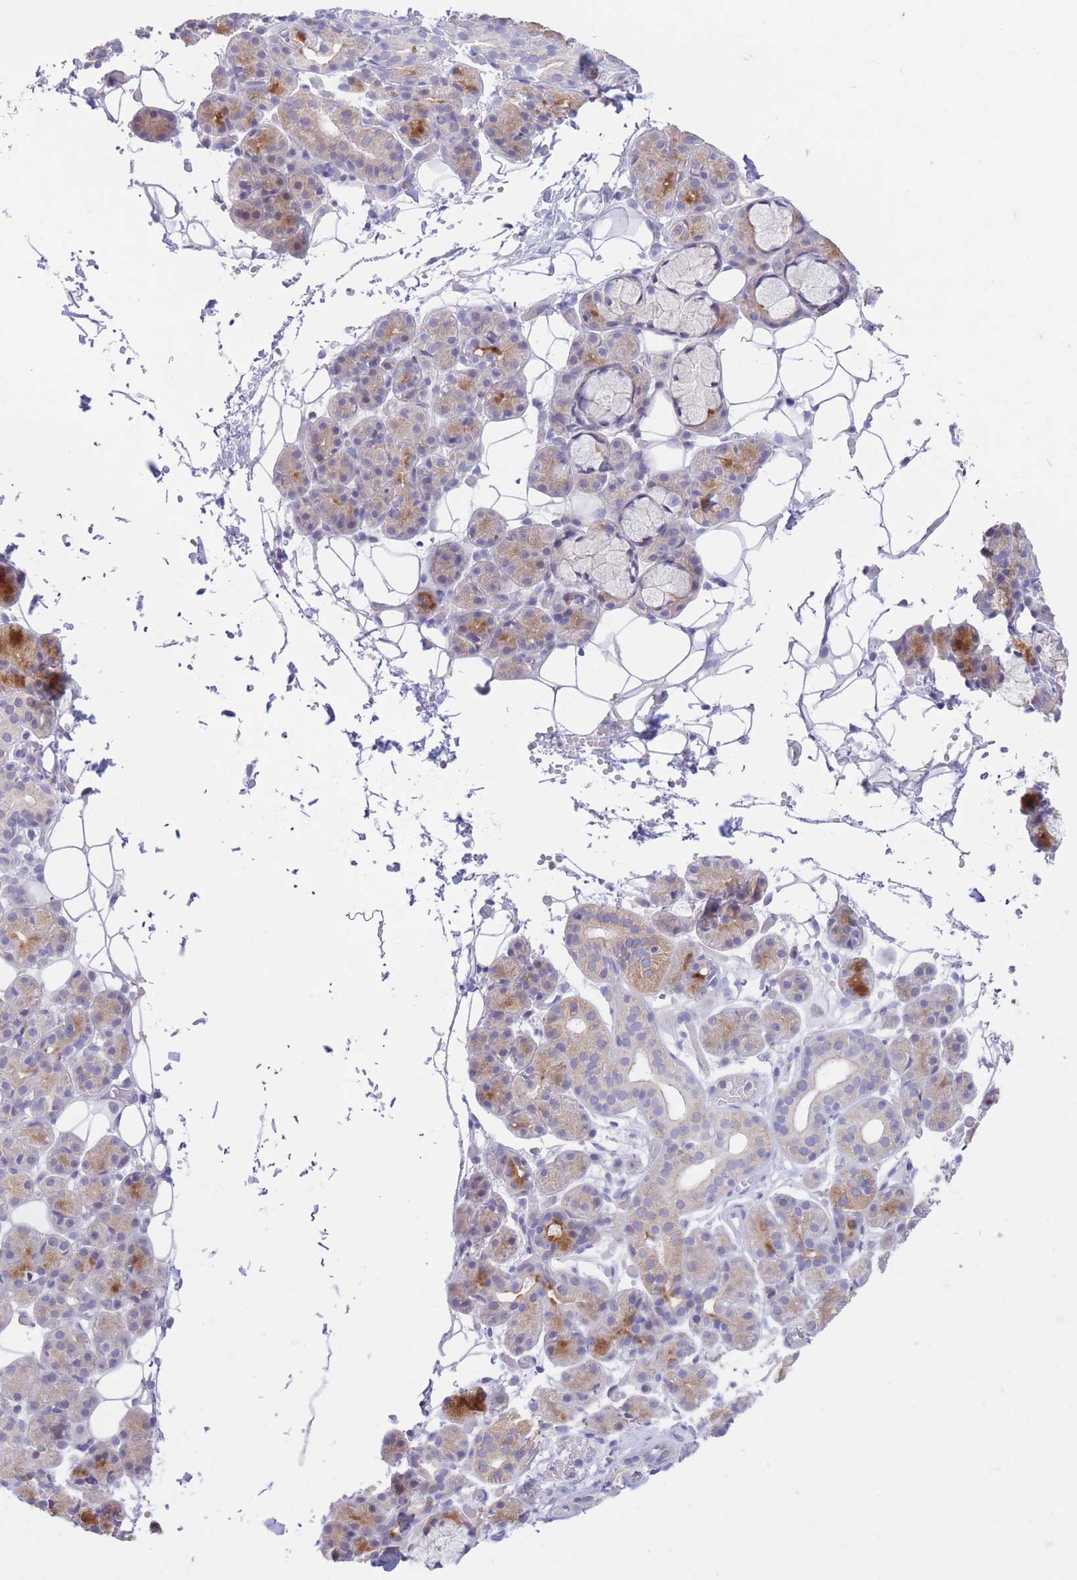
{"staining": {"intensity": "moderate", "quantity": "<25%", "location": "cytoplasmic/membranous"}, "tissue": "salivary gland", "cell_type": "Glandular cells", "image_type": "normal", "snomed": [{"axis": "morphology", "description": "Normal tissue, NOS"}, {"axis": "topography", "description": "Salivary gland"}], "caption": "Glandular cells display low levels of moderate cytoplasmic/membranous staining in about <25% of cells in unremarkable human salivary gland.", "gene": "RPL39L", "patient": {"sex": "male", "age": 63}}